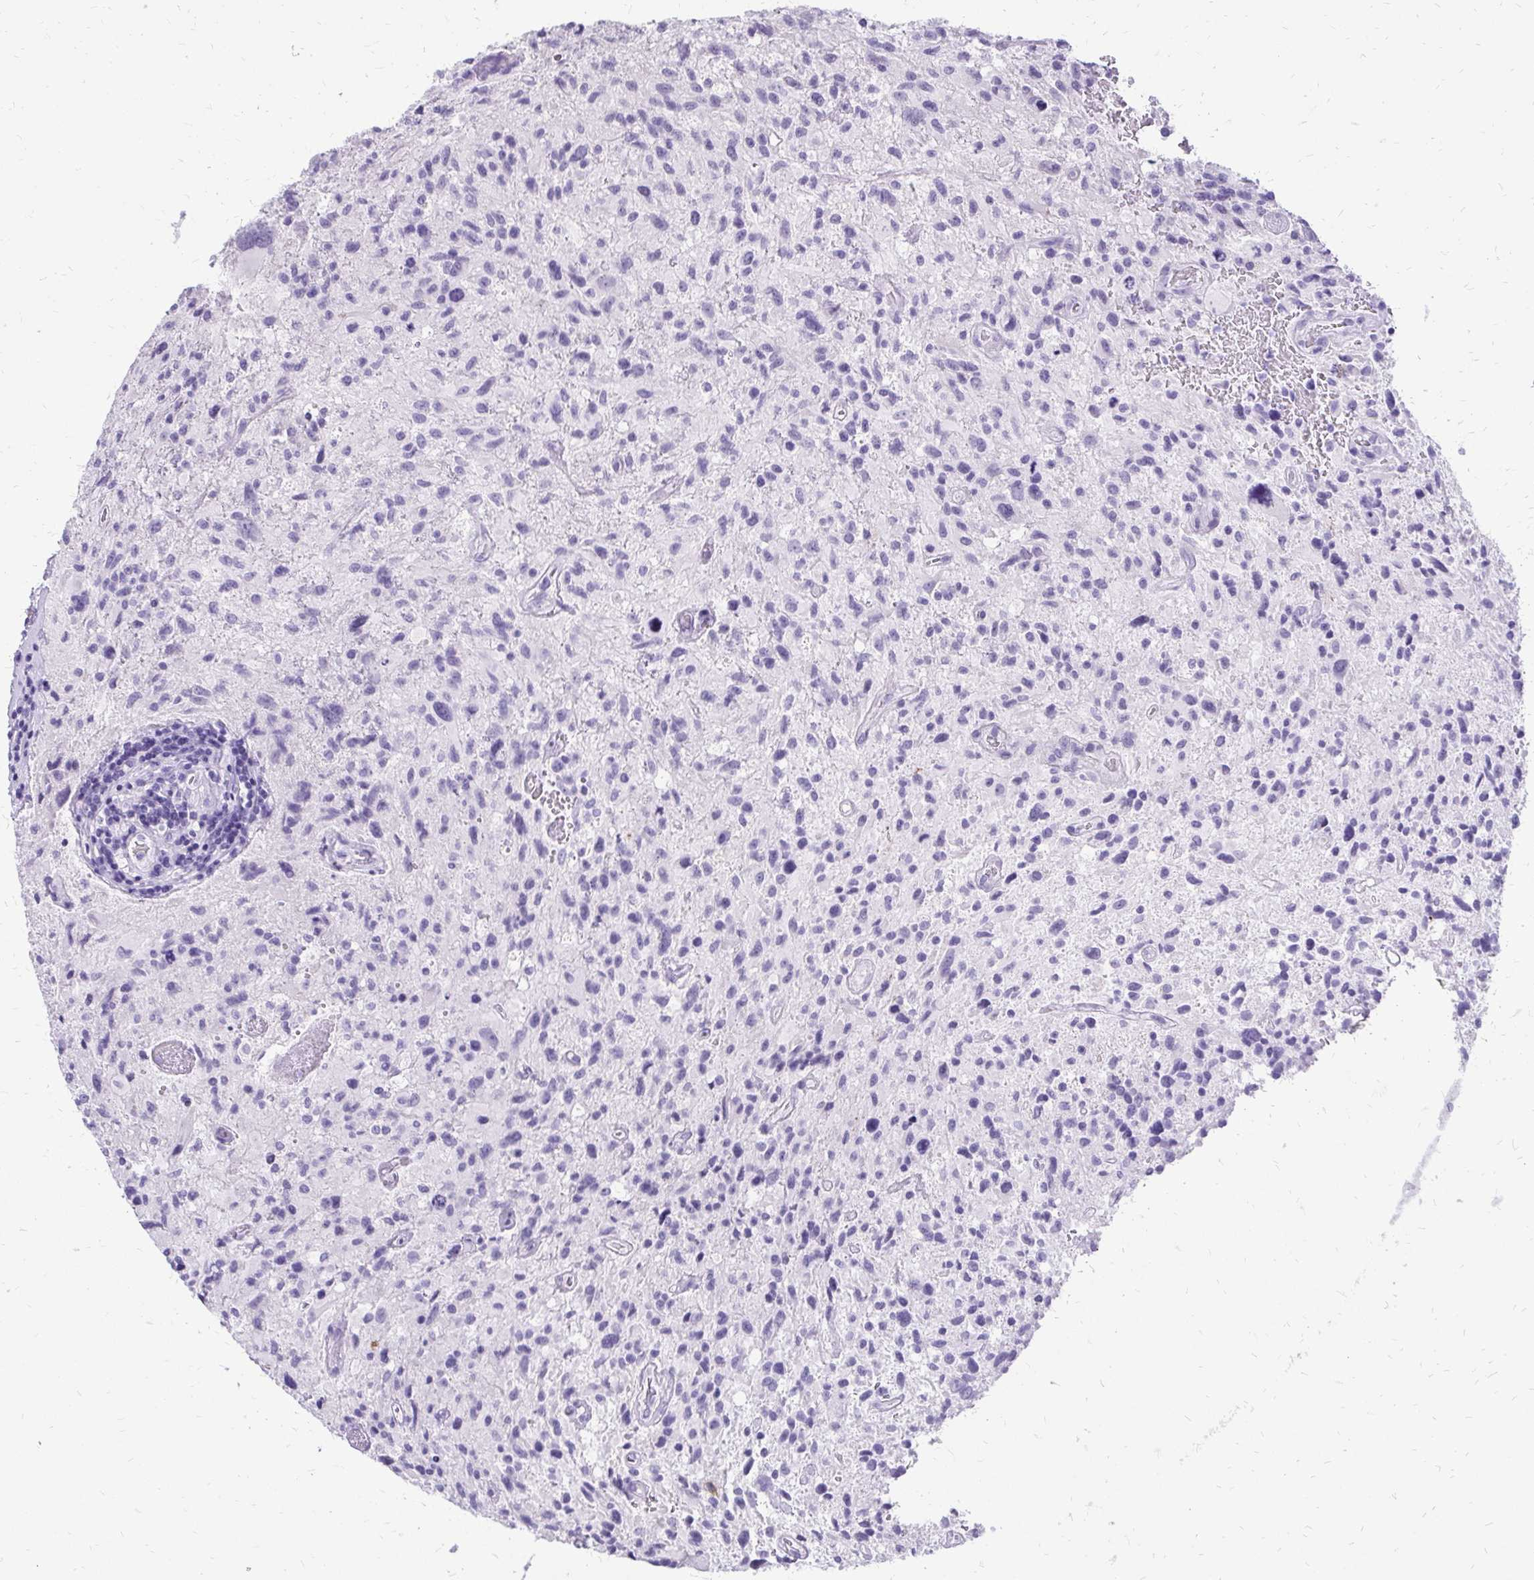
{"staining": {"intensity": "negative", "quantity": "none", "location": "none"}, "tissue": "glioma", "cell_type": "Tumor cells", "image_type": "cancer", "snomed": [{"axis": "morphology", "description": "Glioma, malignant, High grade"}, {"axis": "topography", "description": "Brain"}], "caption": "Immunohistochemistry of human glioma reveals no positivity in tumor cells.", "gene": "SLC32A1", "patient": {"sex": "male", "age": 63}}